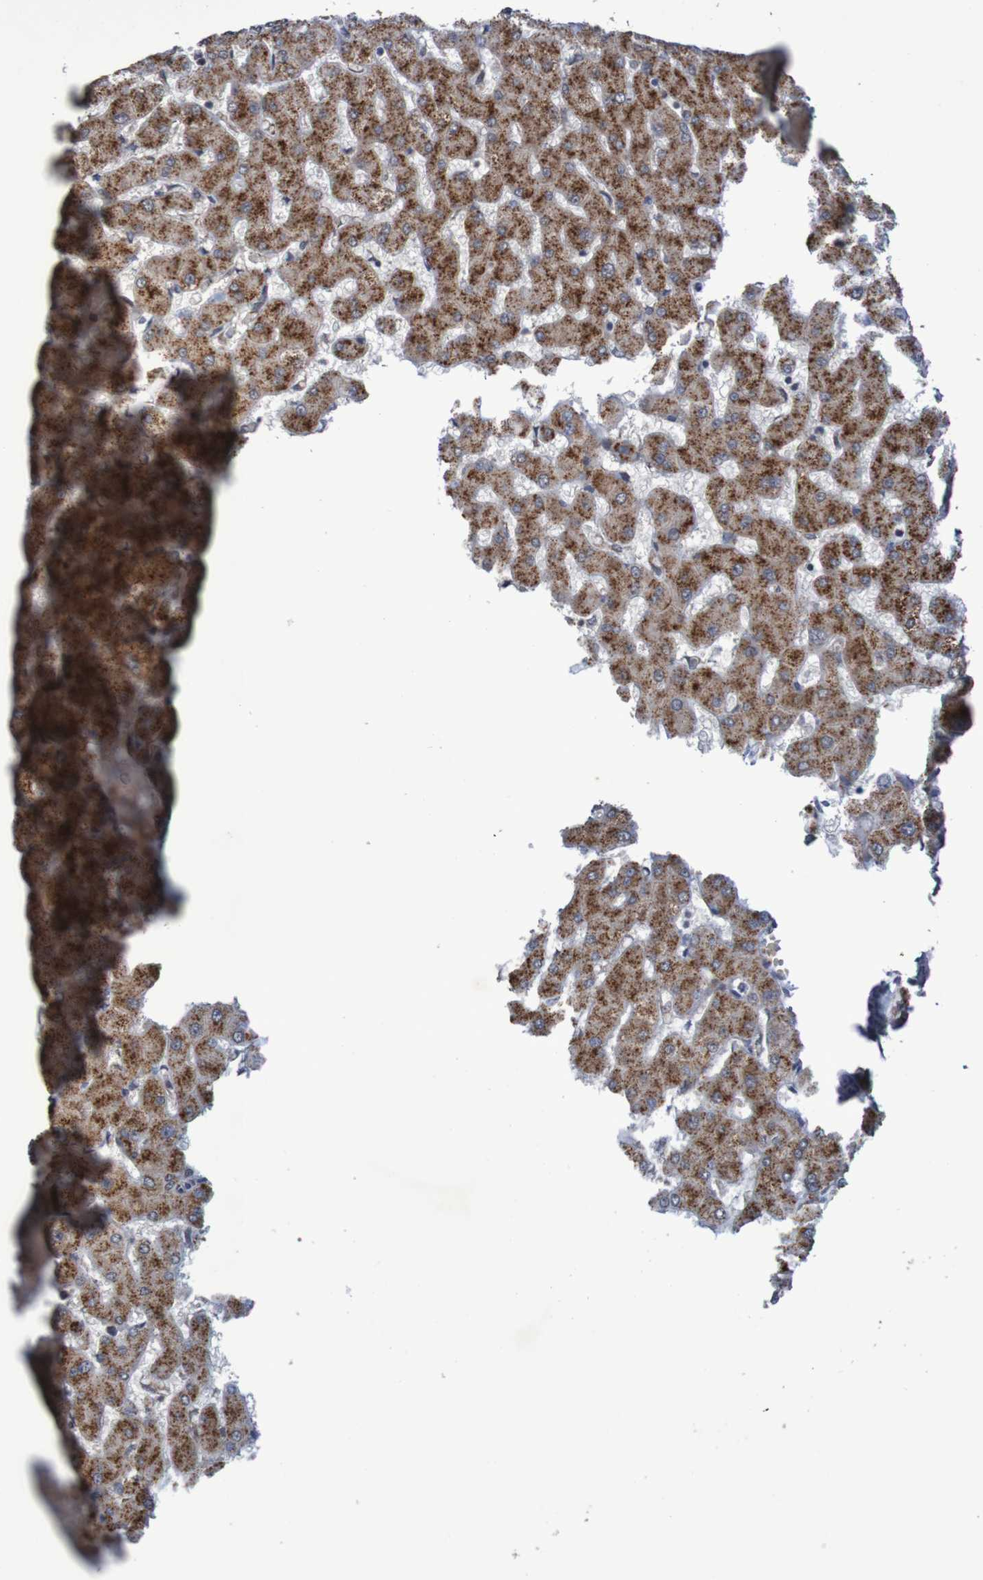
{"staining": {"intensity": "moderate", "quantity": ">75%", "location": "cytoplasmic/membranous"}, "tissue": "liver", "cell_type": "Cholangiocytes", "image_type": "normal", "snomed": [{"axis": "morphology", "description": "Normal tissue, NOS"}, {"axis": "topography", "description": "Liver"}], "caption": "High-magnification brightfield microscopy of unremarkable liver stained with DAB (3,3'-diaminobenzidine) (brown) and counterstained with hematoxylin (blue). cholangiocytes exhibit moderate cytoplasmic/membranous positivity is identified in approximately>75% of cells.", "gene": "DVL1", "patient": {"sex": "female", "age": 63}}